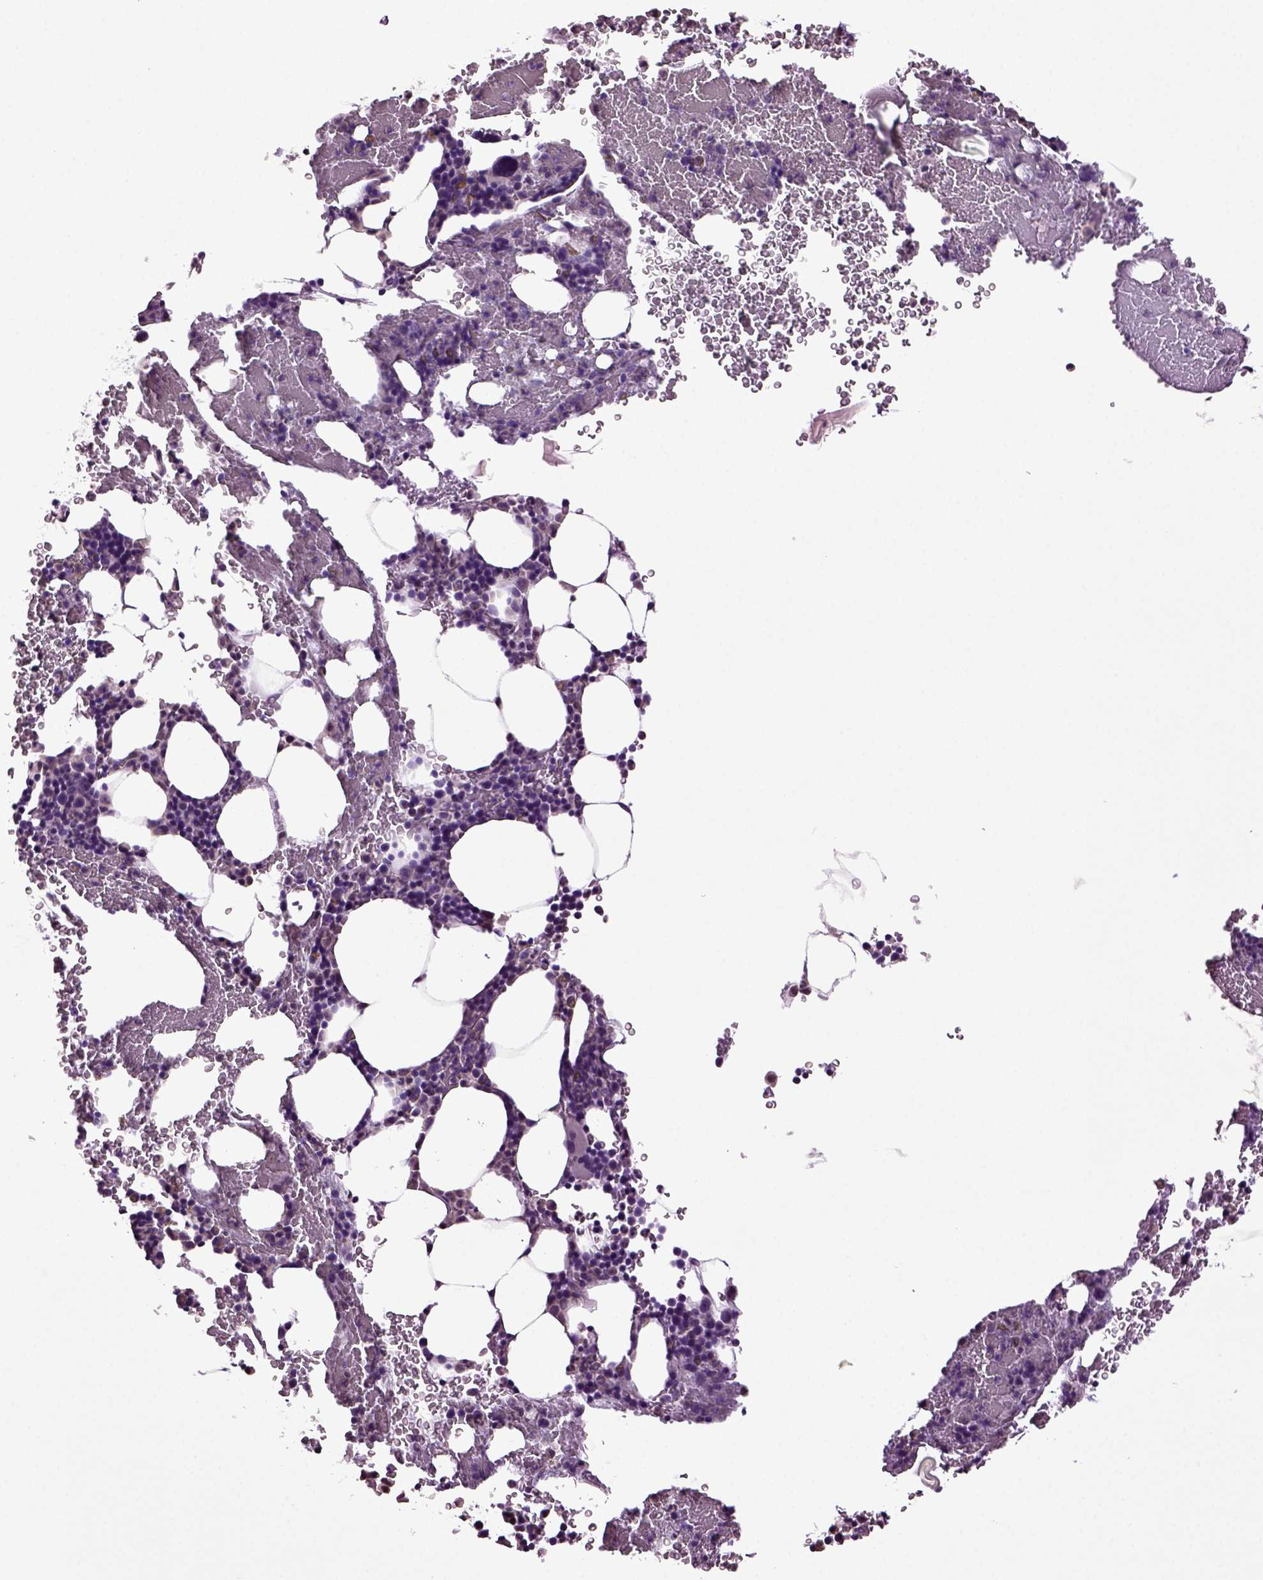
{"staining": {"intensity": "weak", "quantity": "<25%", "location": "cytoplasmic/membranous"}, "tissue": "bone marrow", "cell_type": "Hematopoietic cells", "image_type": "normal", "snomed": [{"axis": "morphology", "description": "Normal tissue, NOS"}, {"axis": "topography", "description": "Bone marrow"}], "caption": "Bone marrow stained for a protein using IHC exhibits no staining hematopoietic cells.", "gene": "FGF11", "patient": {"sex": "male", "age": 64}}